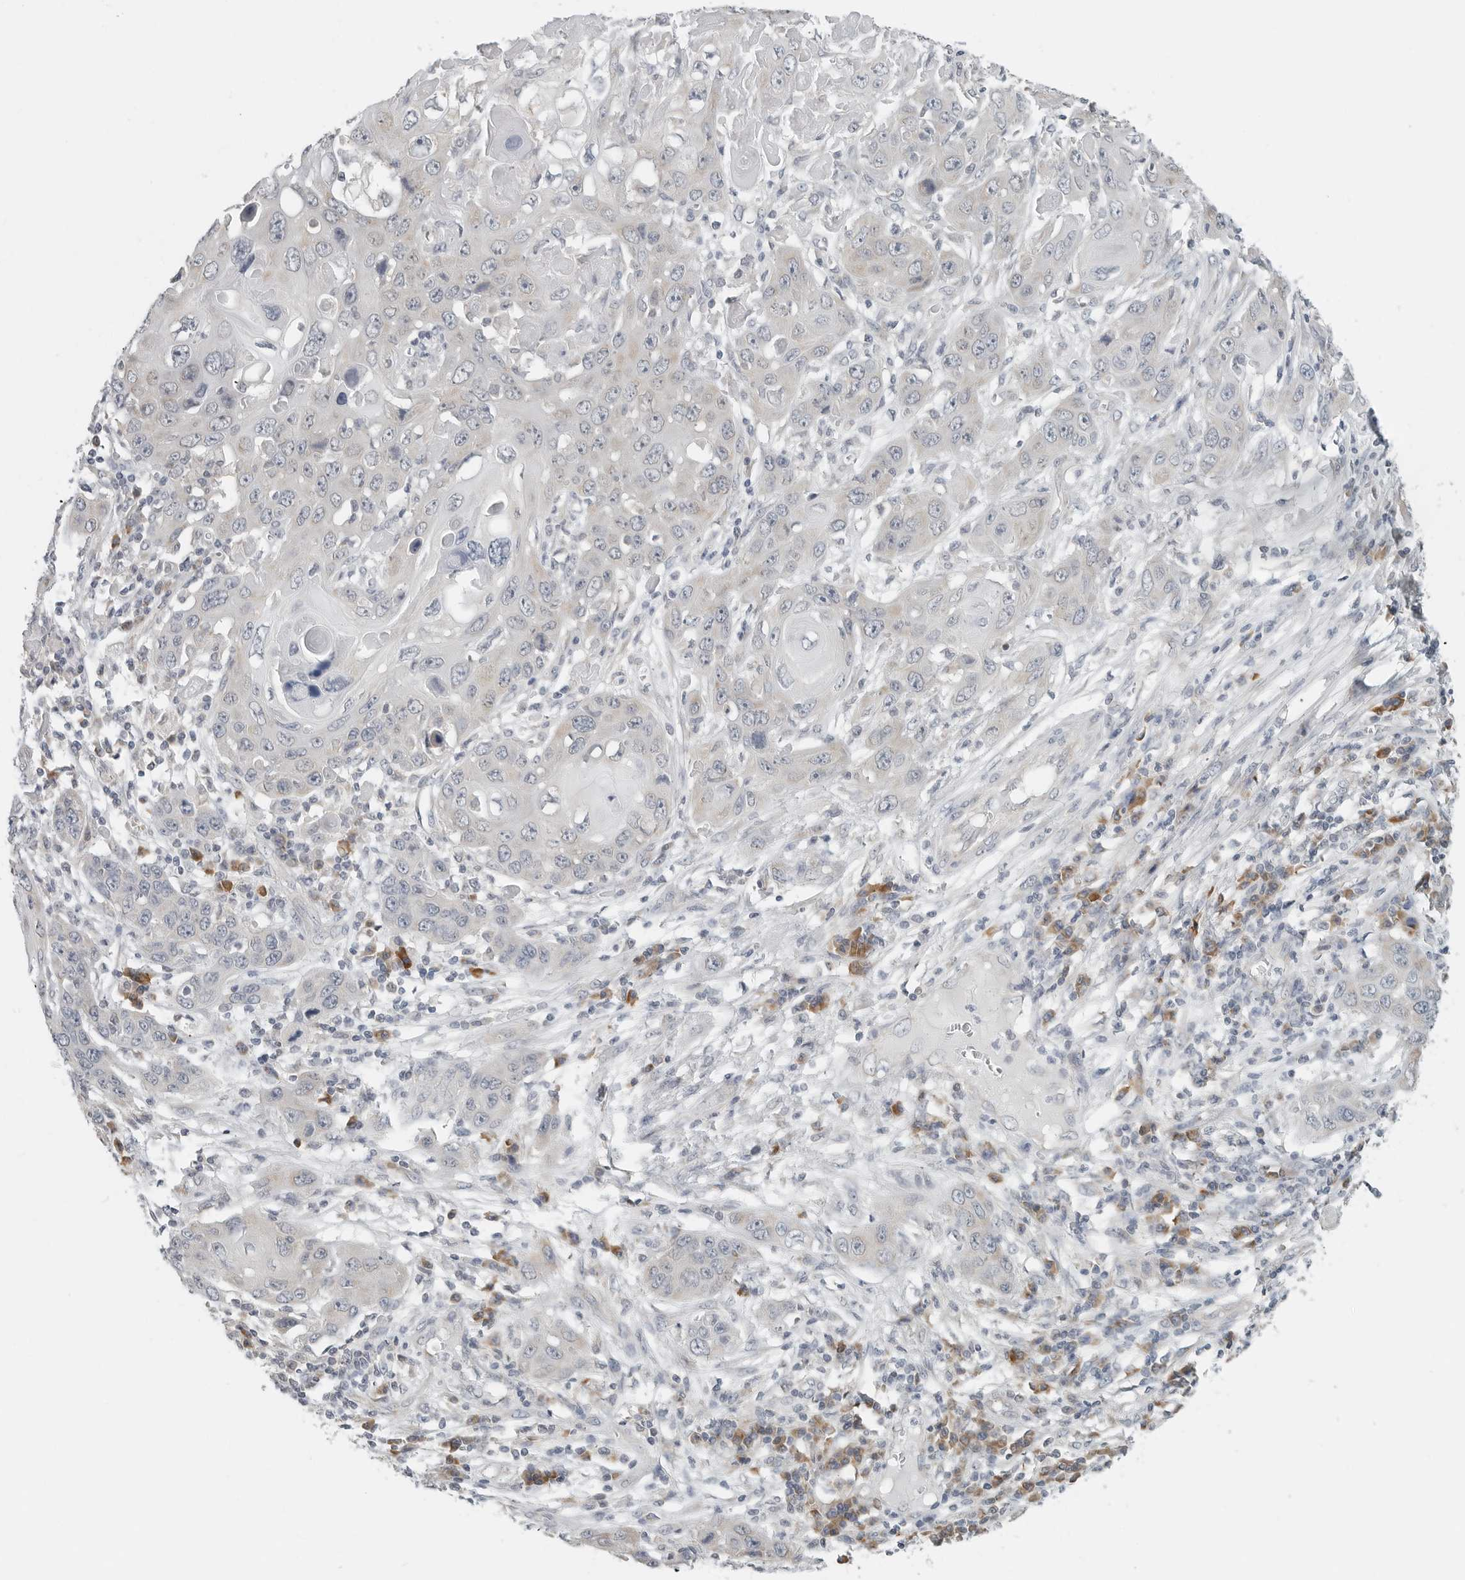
{"staining": {"intensity": "negative", "quantity": "none", "location": "none"}, "tissue": "skin cancer", "cell_type": "Tumor cells", "image_type": "cancer", "snomed": [{"axis": "morphology", "description": "Squamous cell carcinoma, NOS"}, {"axis": "topography", "description": "Skin"}], "caption": "Micrograph shows no protein staining in tumor cells of skin cancer tissue.", "gene": "IL12RB2", "patient": {"sex": "male", "age": 55}}